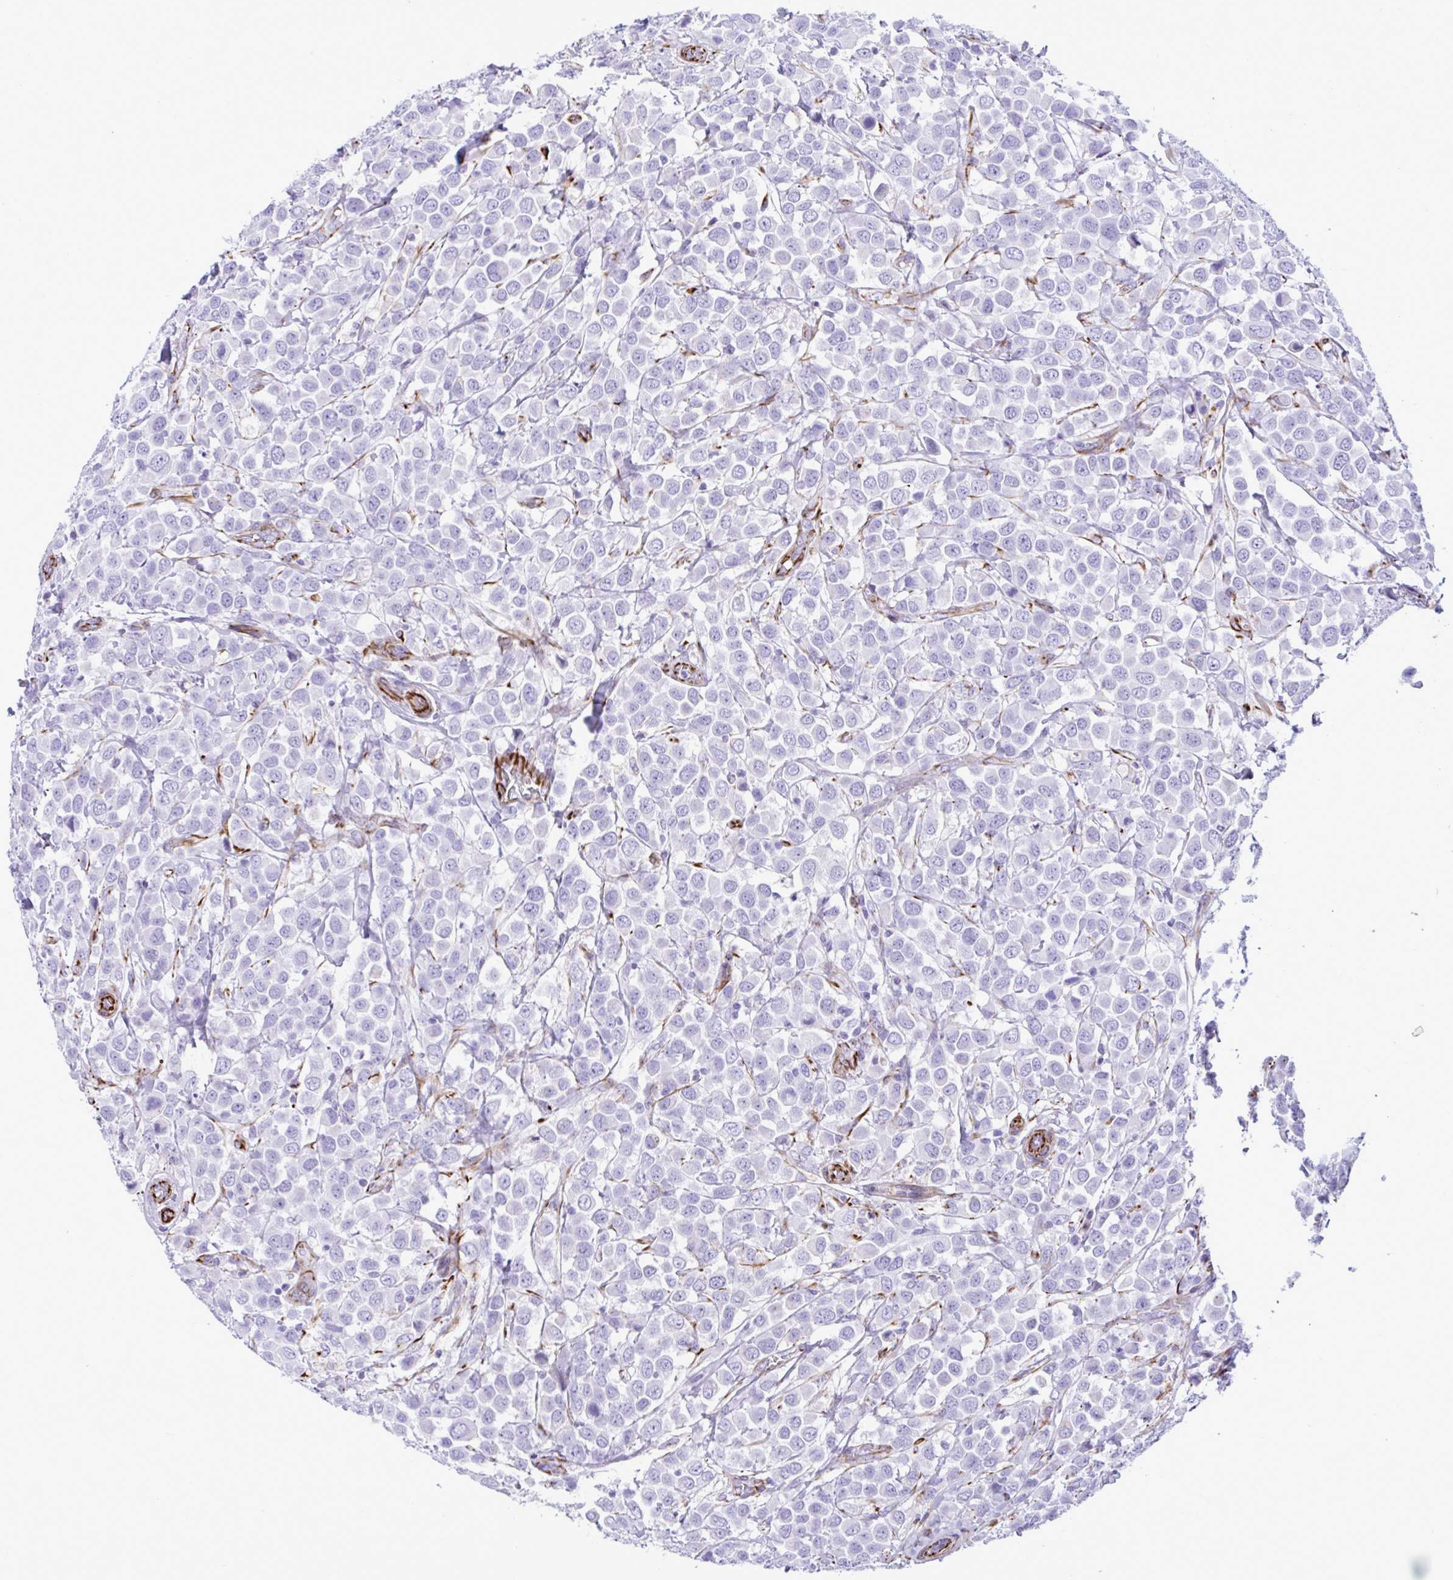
{"staining": {"intensity": "negative", "quantity": "none", "location": "none"}, "tissue": "breast cancer", "cell_type": "Tumor cells", "image_type": "cancer", "snomed": [{"axis": "morphology", "description": "Duct carcinoma"}, {"axis": "topography", "description": "Breast"}], "caption": "Immunohistochemistry (IHC) photomicrograph of human breast cancer (invasive ductal carcinoma) stained for a protein (brown), which exhibits no positivity in tumor cells.", "gene": "SMAD5", "patient": {"sex": "female", "age": 61}}